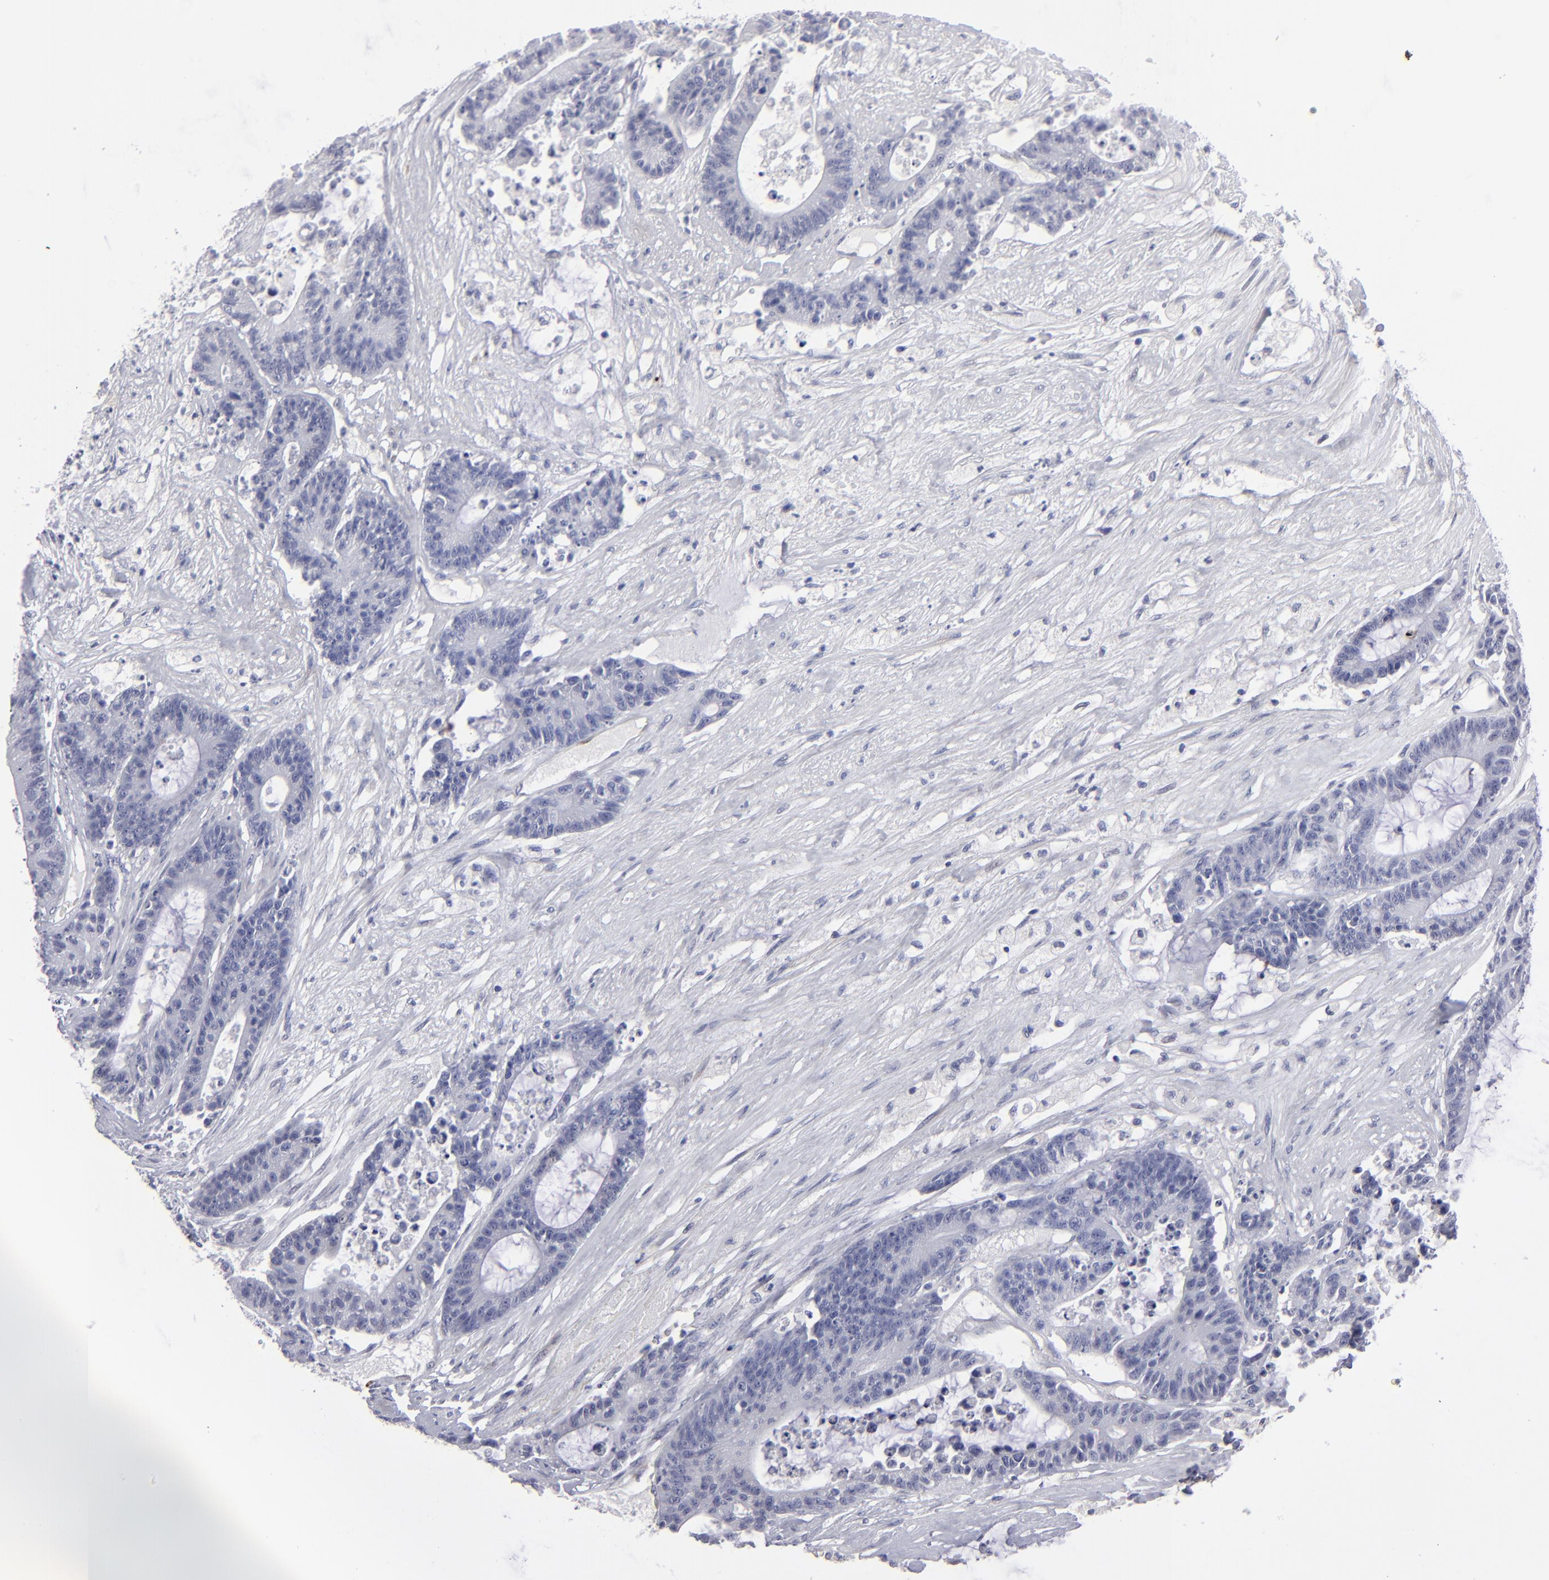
{"staining": {"intensity": "negative", "quantity": "none", "location": "none"}, "tissue": "colorectal cancer", "cell_type": "Tumor cells", "image_type": "cancer", "snomed": [{"axis": "morphology", "description": "Adenocarcinoma, NOS"}, {"axis": "topography", "description": "Colon"}], "caption": "This is a image of IHC staining of adenocarcinoma (colorectal), which shows no staining in tumor cells.", "gene": "CADM3", "patient": {"sex": "female", "age": 84}}